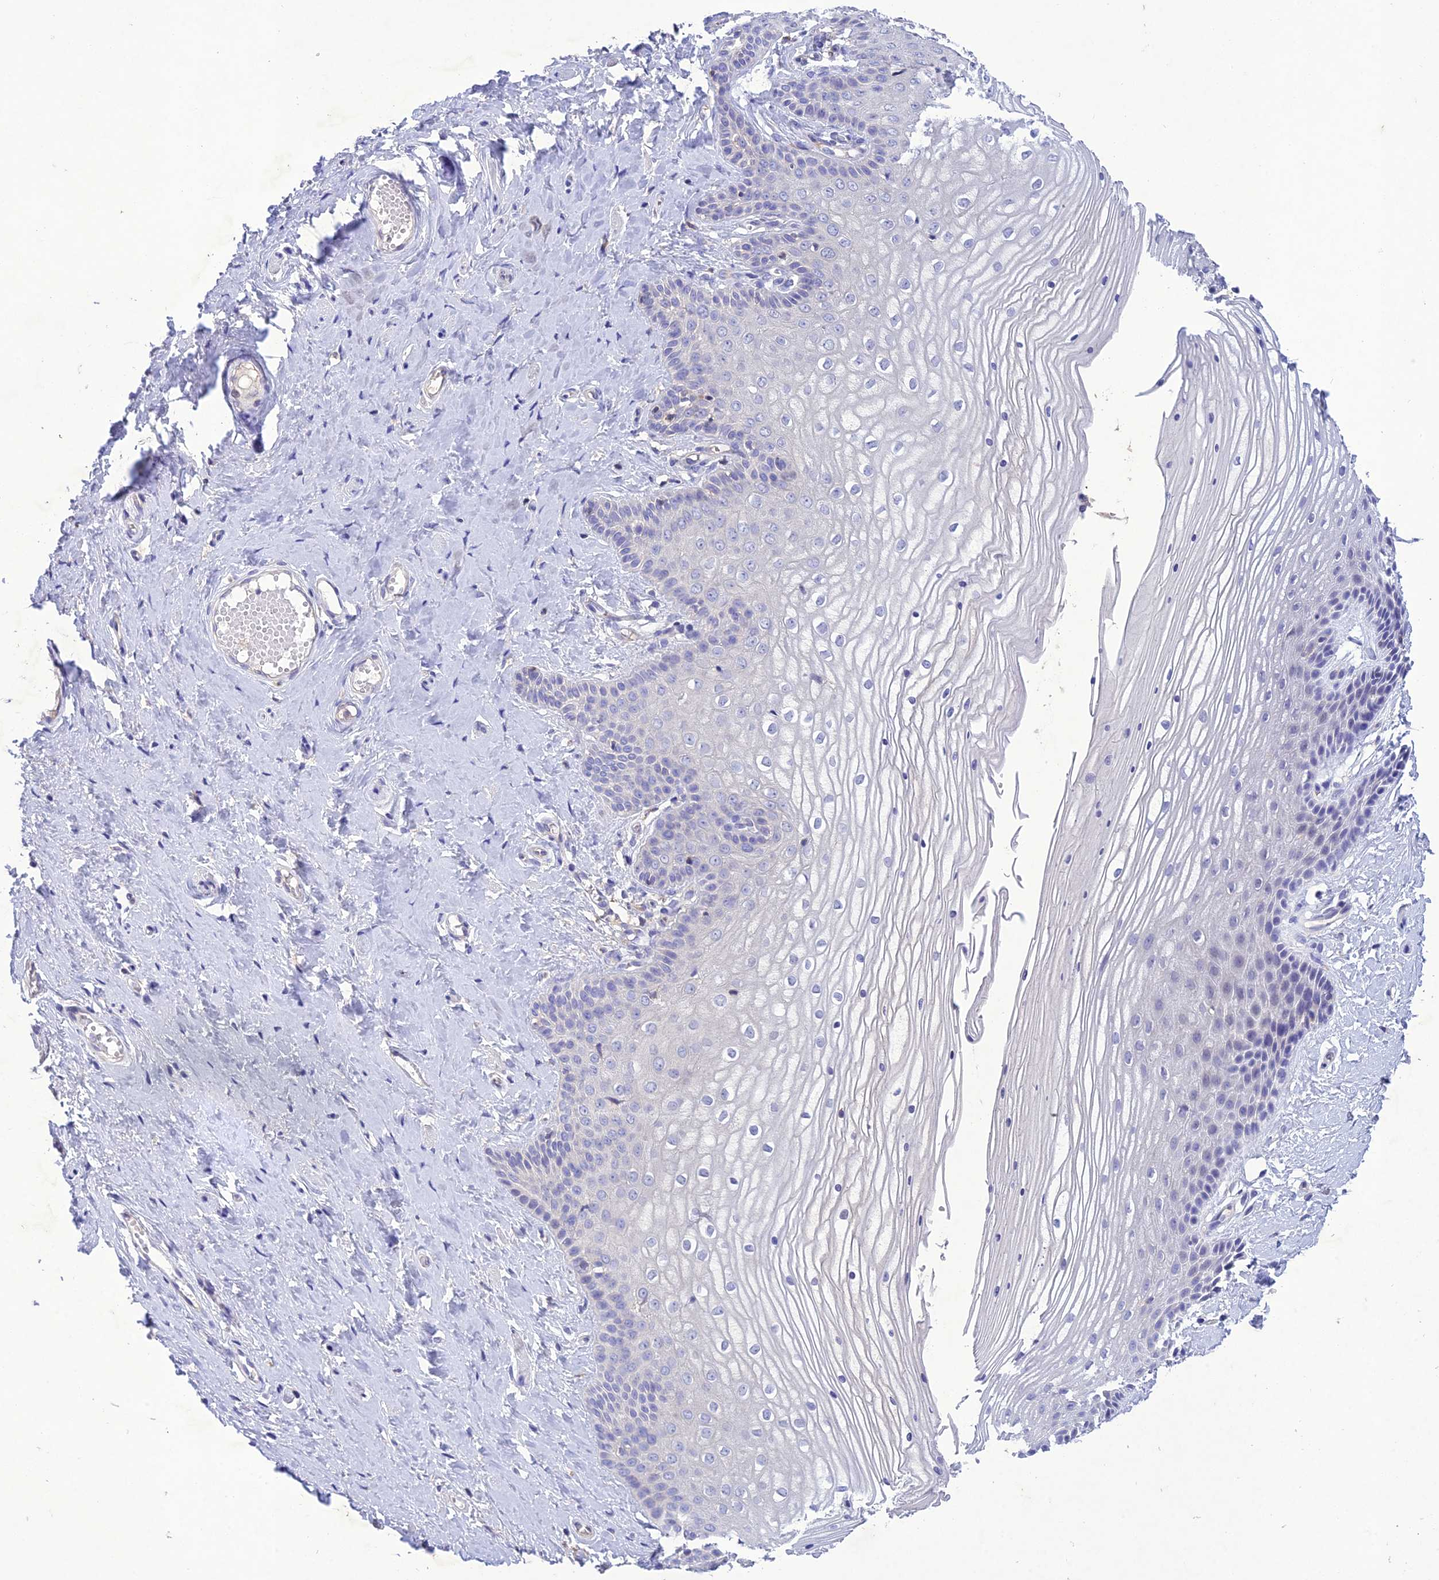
{"staining": {"intensity": "negative", "quantity": "none", "location": "none"}, "tissue": "vagina", "cell_type": "Squamous epithelial cells", "image_type": "normal", "snomed": [{"axis": "morphology", "description": "Normal tissue, NOS"}, {"axis": "topography", "description": "Vagina"}, {"axis": "topography", "description": "Cervix"}], "caption": "Immunohistochemistry (IHC) image of normal vagina: vagina stained with DAB (3,3'-diaminobenzidine) reveals no significant protein staining in squamous epithelial cells.", "gene": "SNX24", "patient": {"sex": "female", "age": 40}}